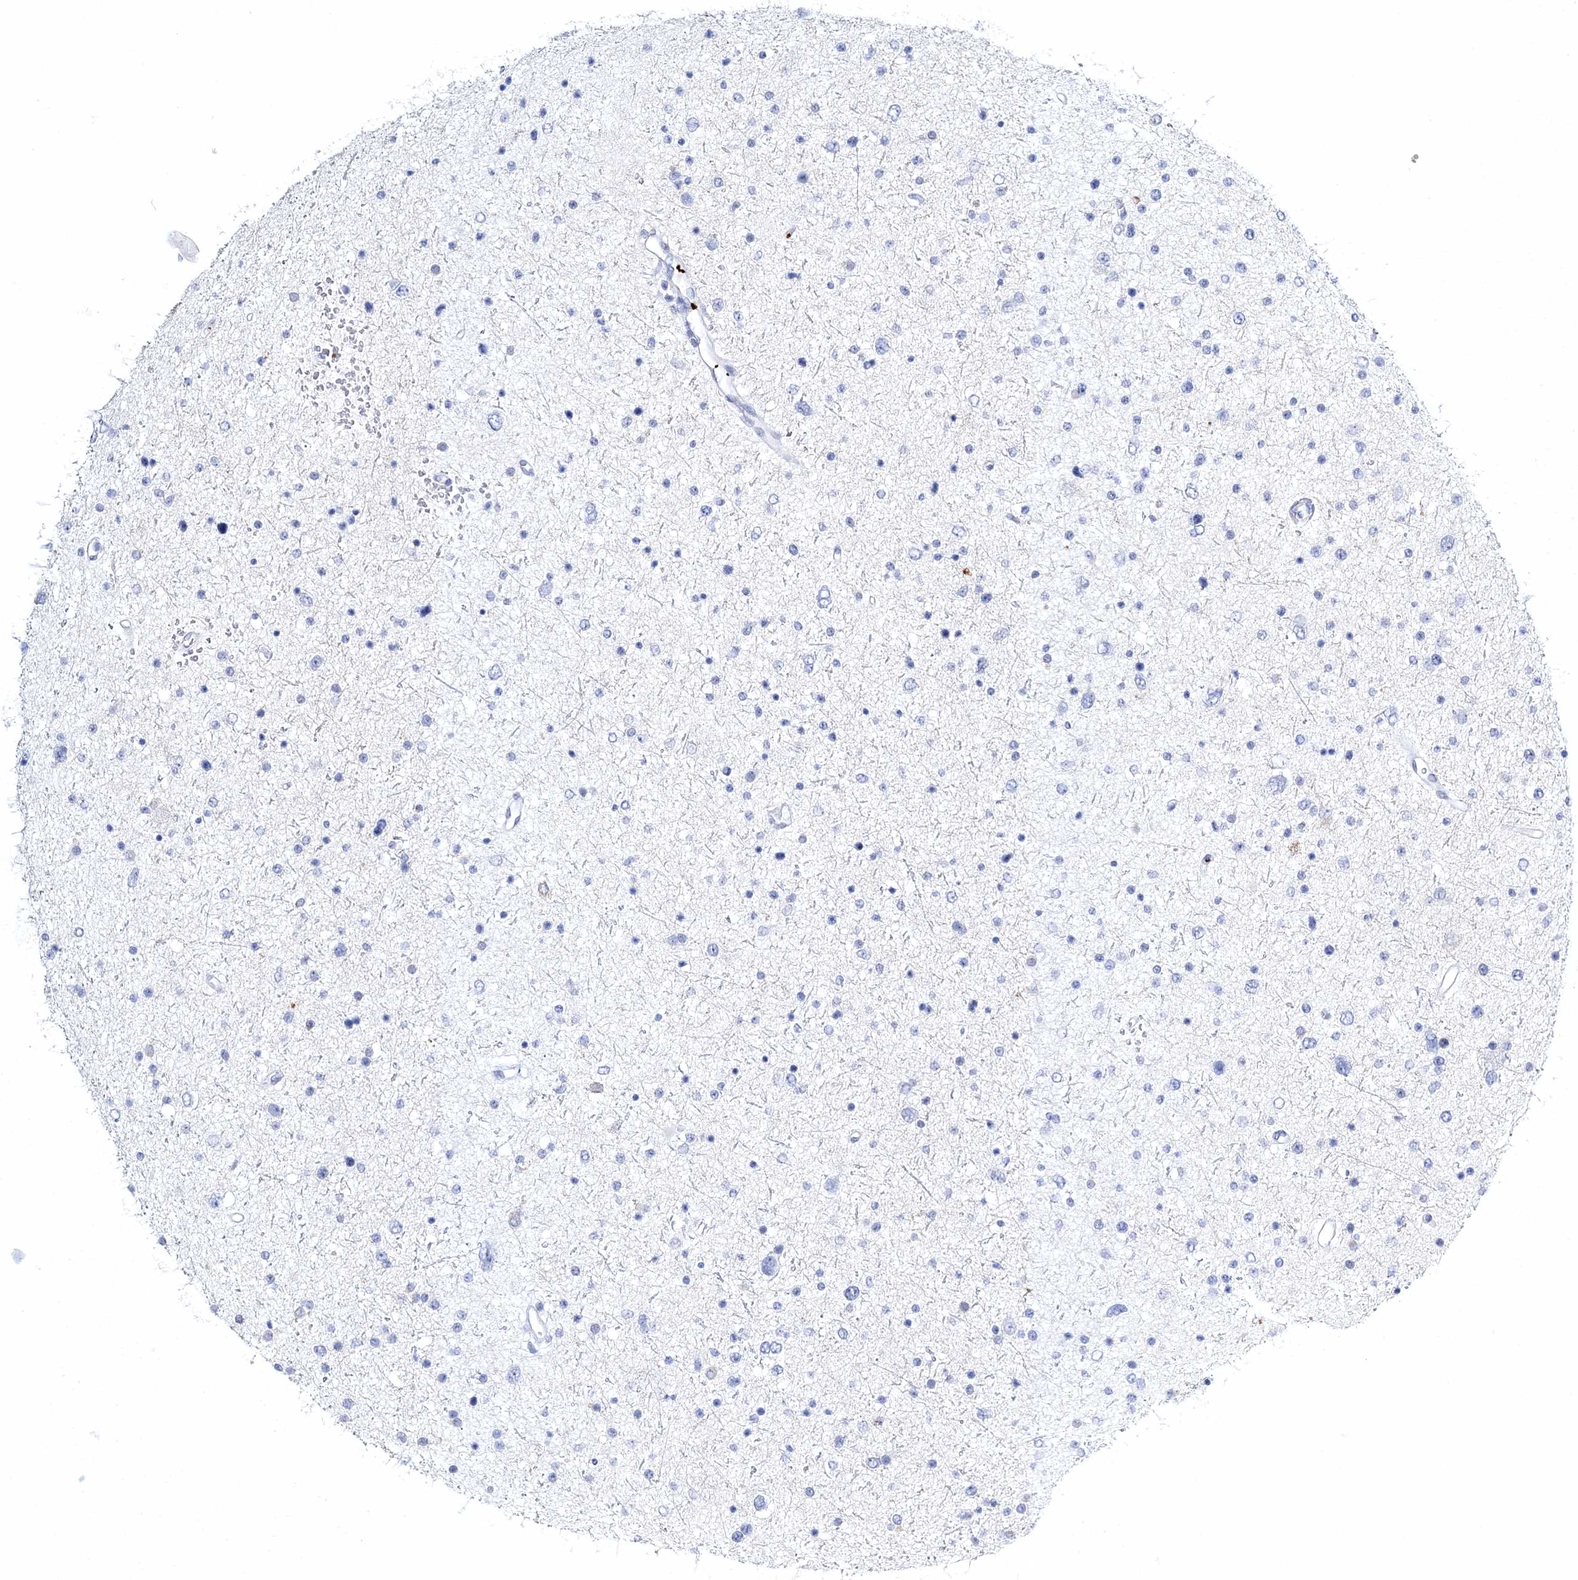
{"staining": {"intensity": "negative", "quantity": "none", "location": "none"}, "tissue": "glioma", "cell_type": "Tumor cells", "image_type": "cancer", "snomed": [{"axis": "morphology", "description": "Glioma, malignant, Low grade"}, {"axis": "topography", "description": "Brain"}], "caption": "Image shows no significant protein positivity in tumor cells of glioma.", "gene": "MYOZ2", "patient": {"sex": "female", "age": 37}}